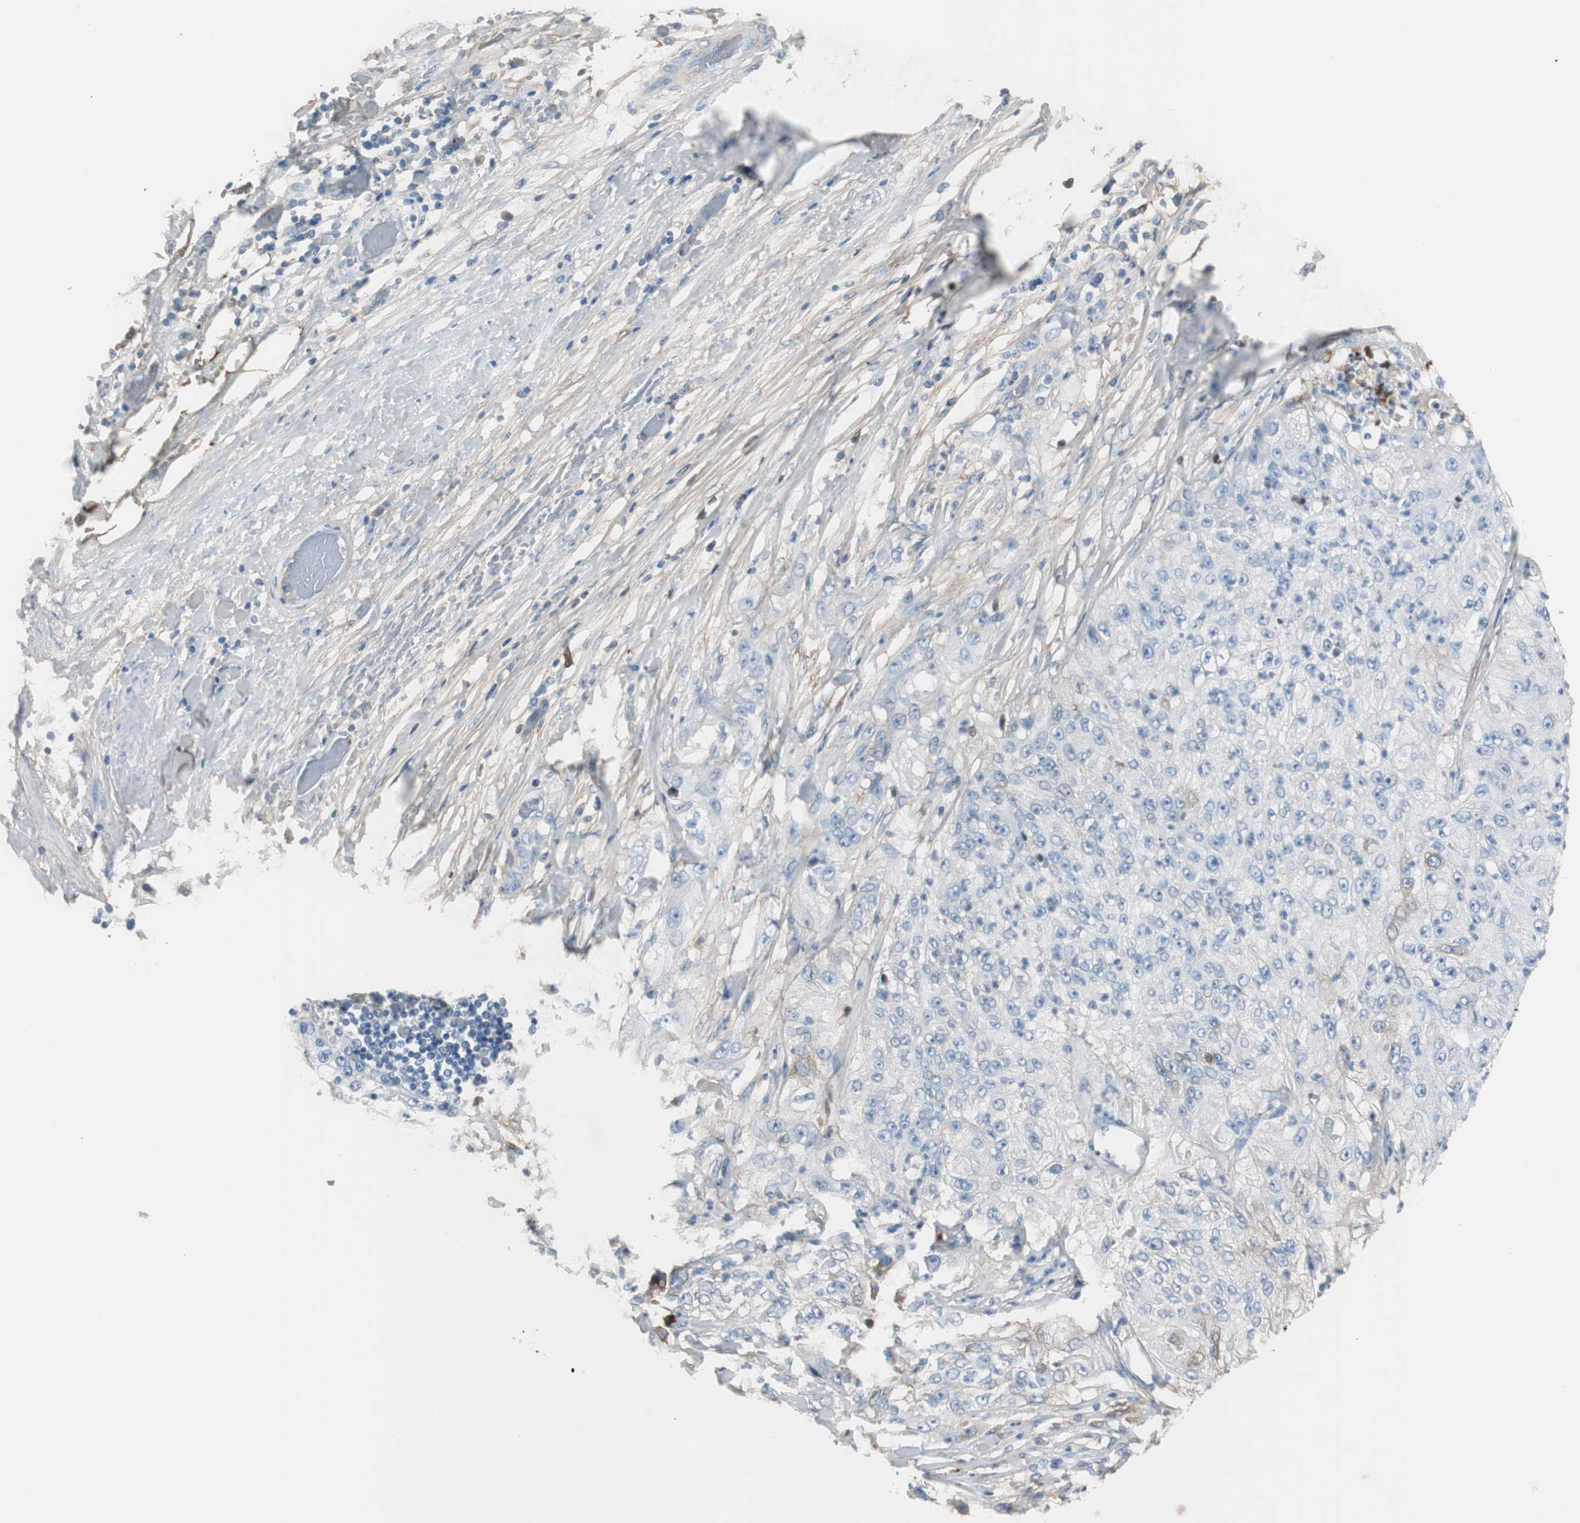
{"staining": {"intensity": "negative", "quantity": "none", "location": "none"}, "tissue": "lung cancer", "cell_type": "Tumor cells", "image_type": "cancer", "snomed": [{"axis": "morphology", "description": "Inflammation, NOS"}, {"axis": "morphology", "description": "Squamous cell carcinoma, NOS"}, {"axis": "topography", "description": "Lymph node"}, {"axis": "topography", "description": "Soft tissue"}, {"axis": "topography", "description": "Lung"}], "caption": "The photomicrograph displays no staining of tumor cells in lung cancer.", "gene": "SERPINF1", "patient": {"sex": "male", "age": 66}}